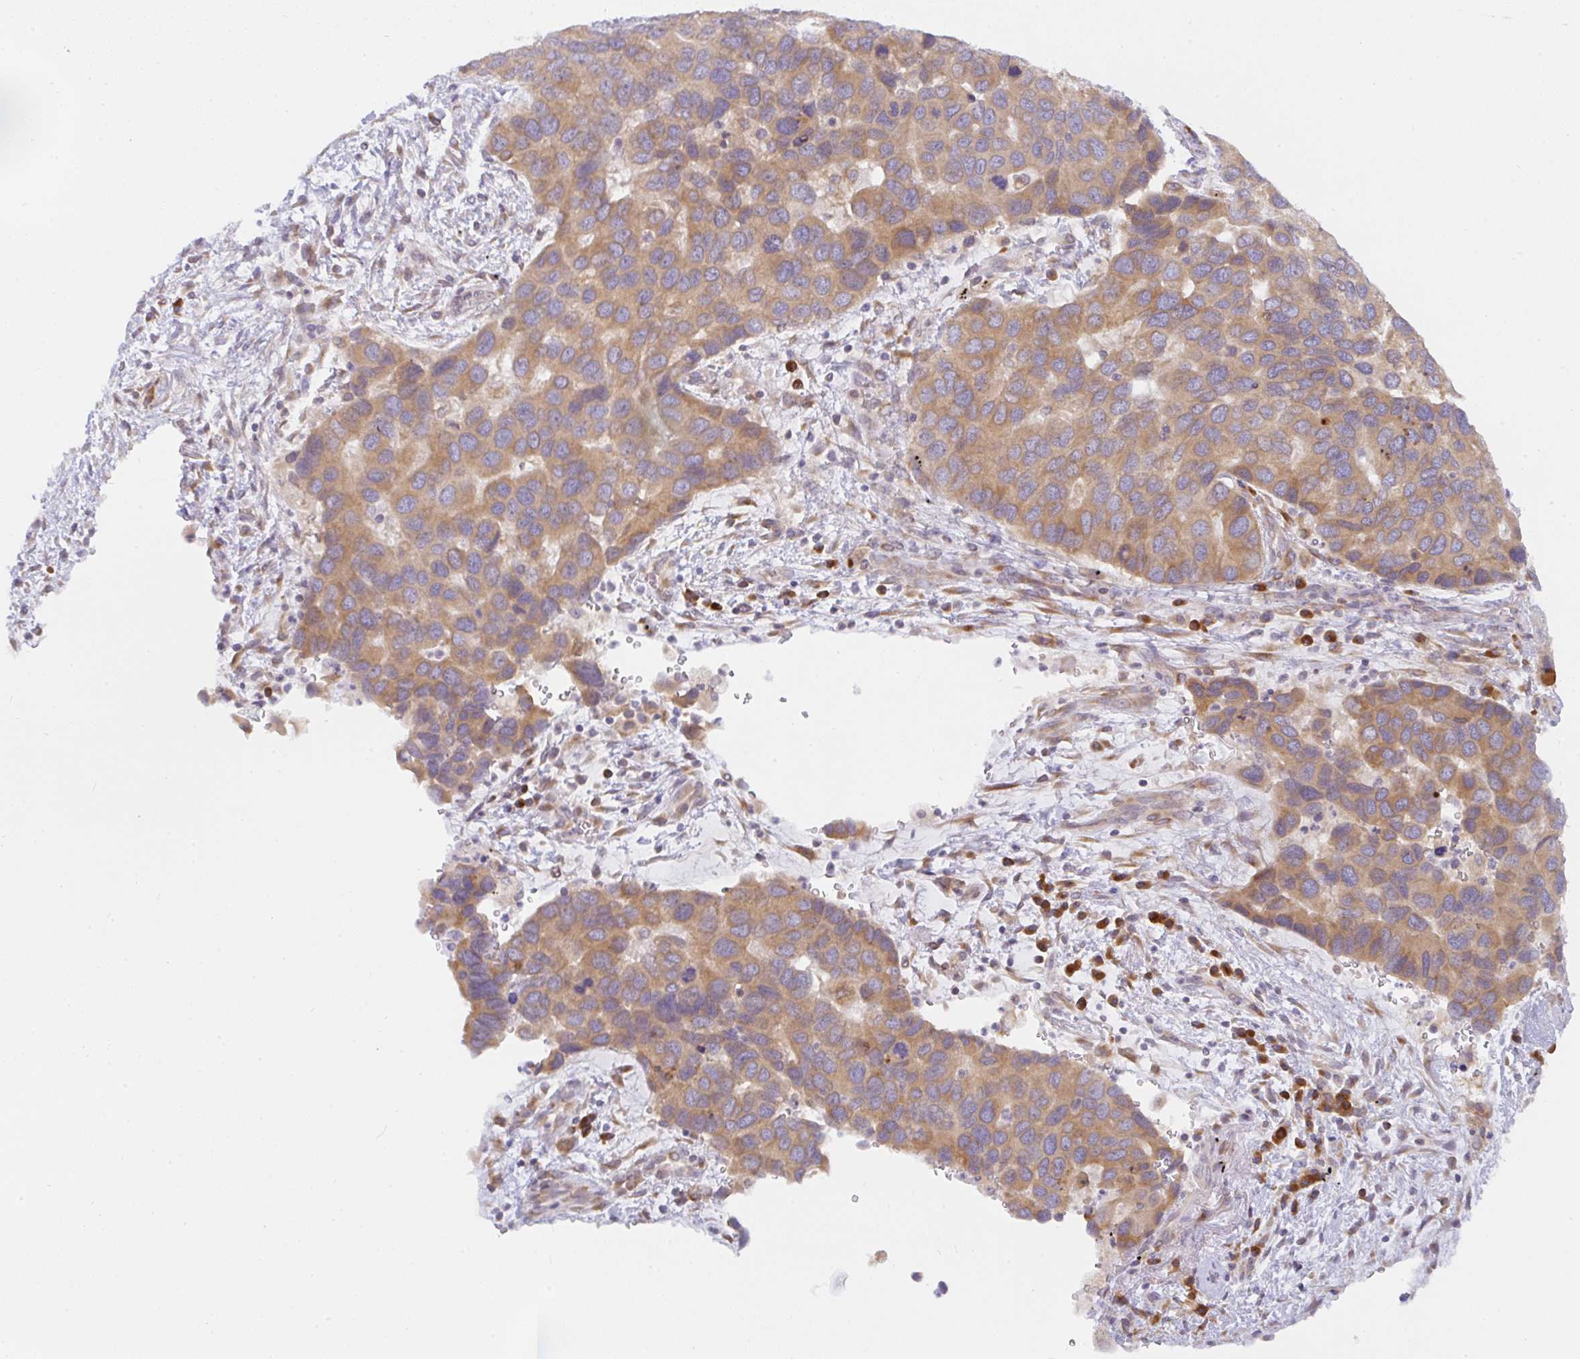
{"staining": {"intensity": "moderate", "quantity": ">75%", "location": "cytoplasmic/membranous"}, "tissue": "lung cancer", "cell_type": "Tumor cells", "image_type": "cancer", "snomed": [{"axis": "morphology", "description": "Aneuploidy"}, {"axis": "morphology", "description": "Adenocarcinoma, NOS"}, {"axis": "topography", "description": "Lymph node"}, {"axis": "topography", "description": "Lung"}], "caption": "This histopathology image displays immunohistochemistry staining of human lung cancer (adenocarcinoma), with medium moderate cytoplasmic/membranous staining in about >75% of tumor cells.", "gene": "DERL2", "patient": {"sex": "female", "age": 74}}